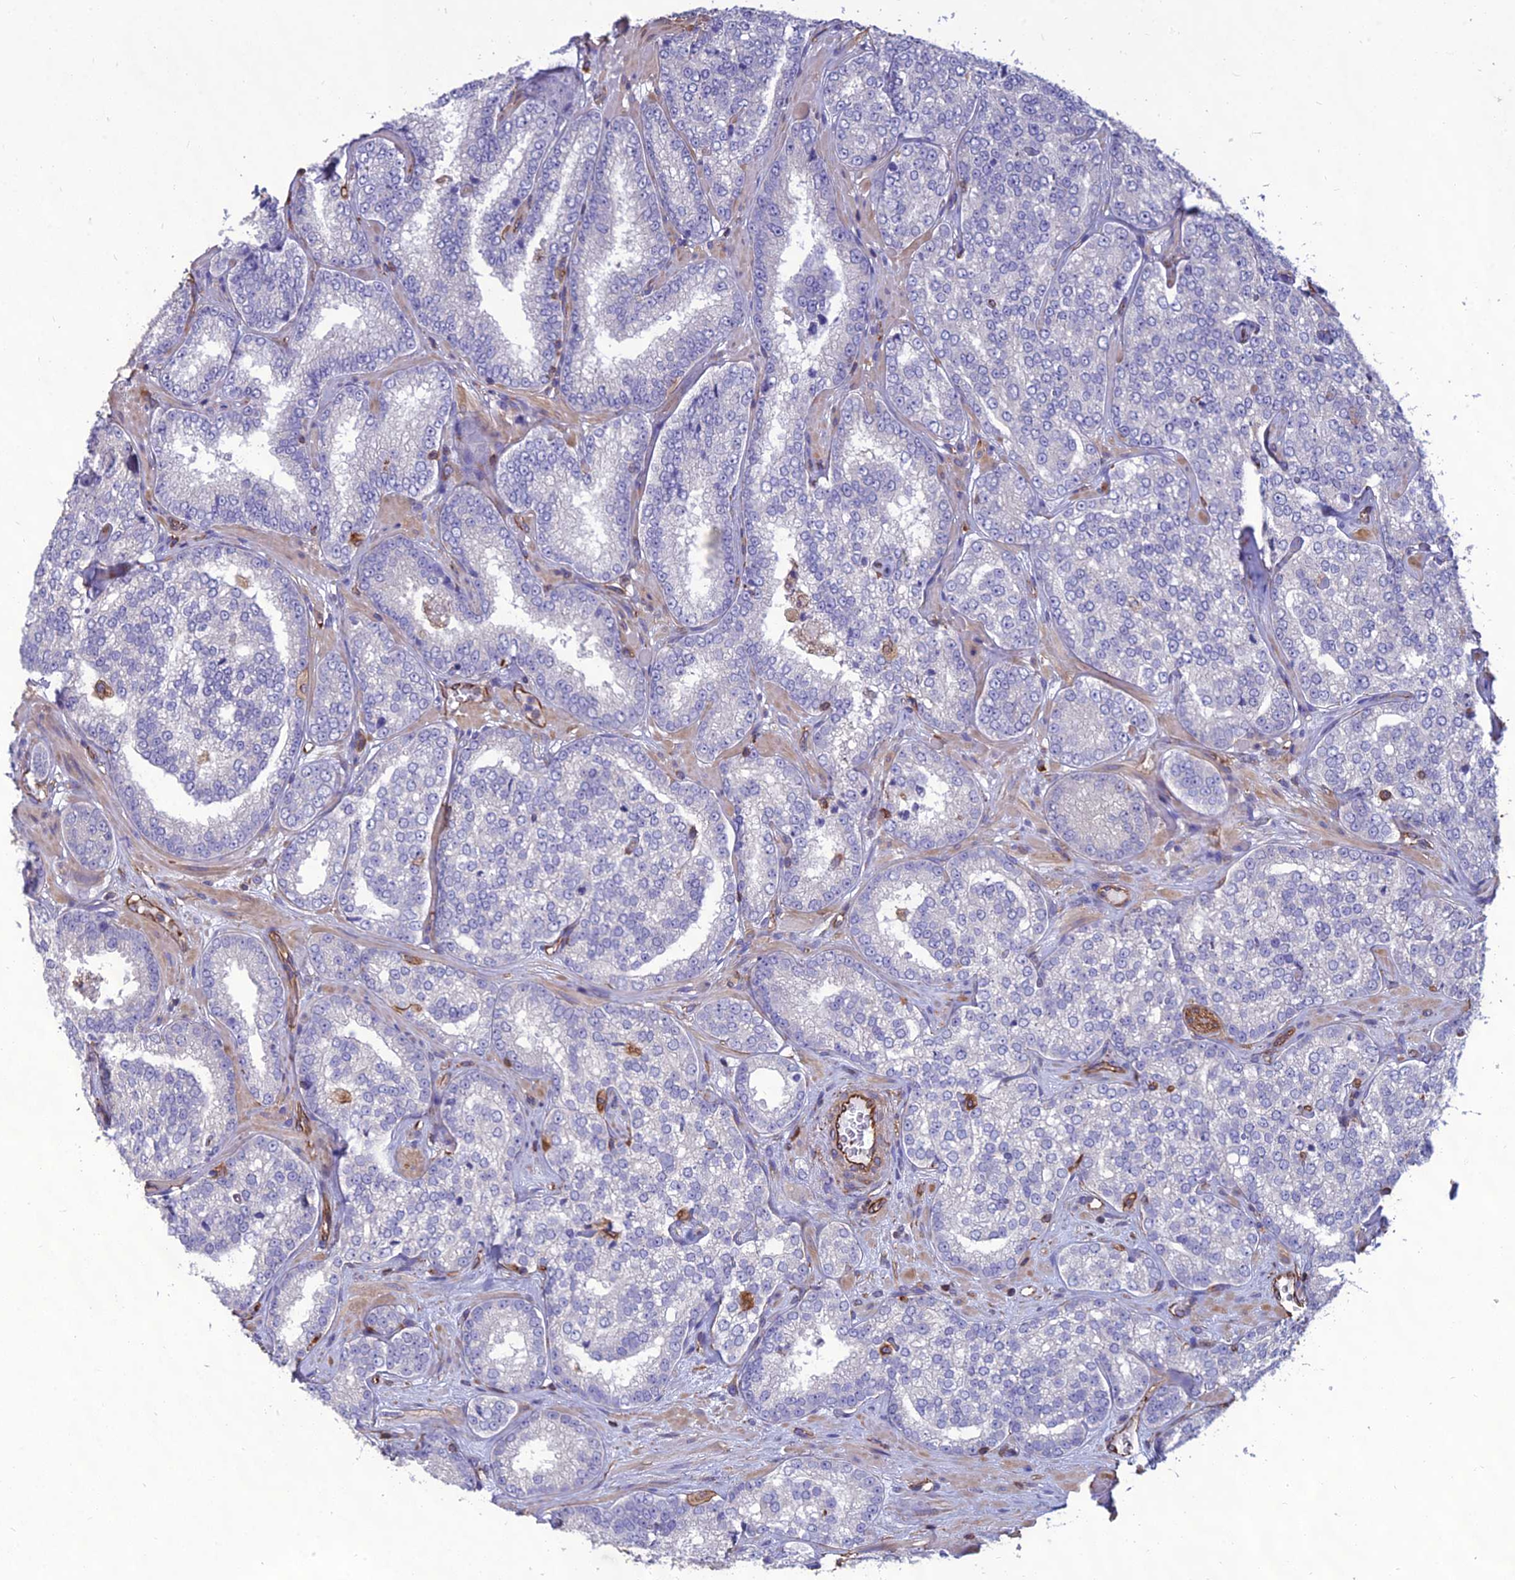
{"staining": {"intensity": "negative", "quantity": "none", "location": "none"}, "tissue": "prostate cancer", "cell_type": "Tumor cells", "image_type": "cancer", "snomed": [{"axis": "morphology", "description": "Normal tissue, NOS"}, {"axis": "morphology", "description": "Adenocarcinoma, High grade"}, {"axis": "topography", "description": "Prostate"}], "caption": "Tumor cells show no significant protein staining in prostate cancer (high-grade adenocarcinoma).", "gene": "PSMD11", "patient": {"sex": "male", "age": 83}}